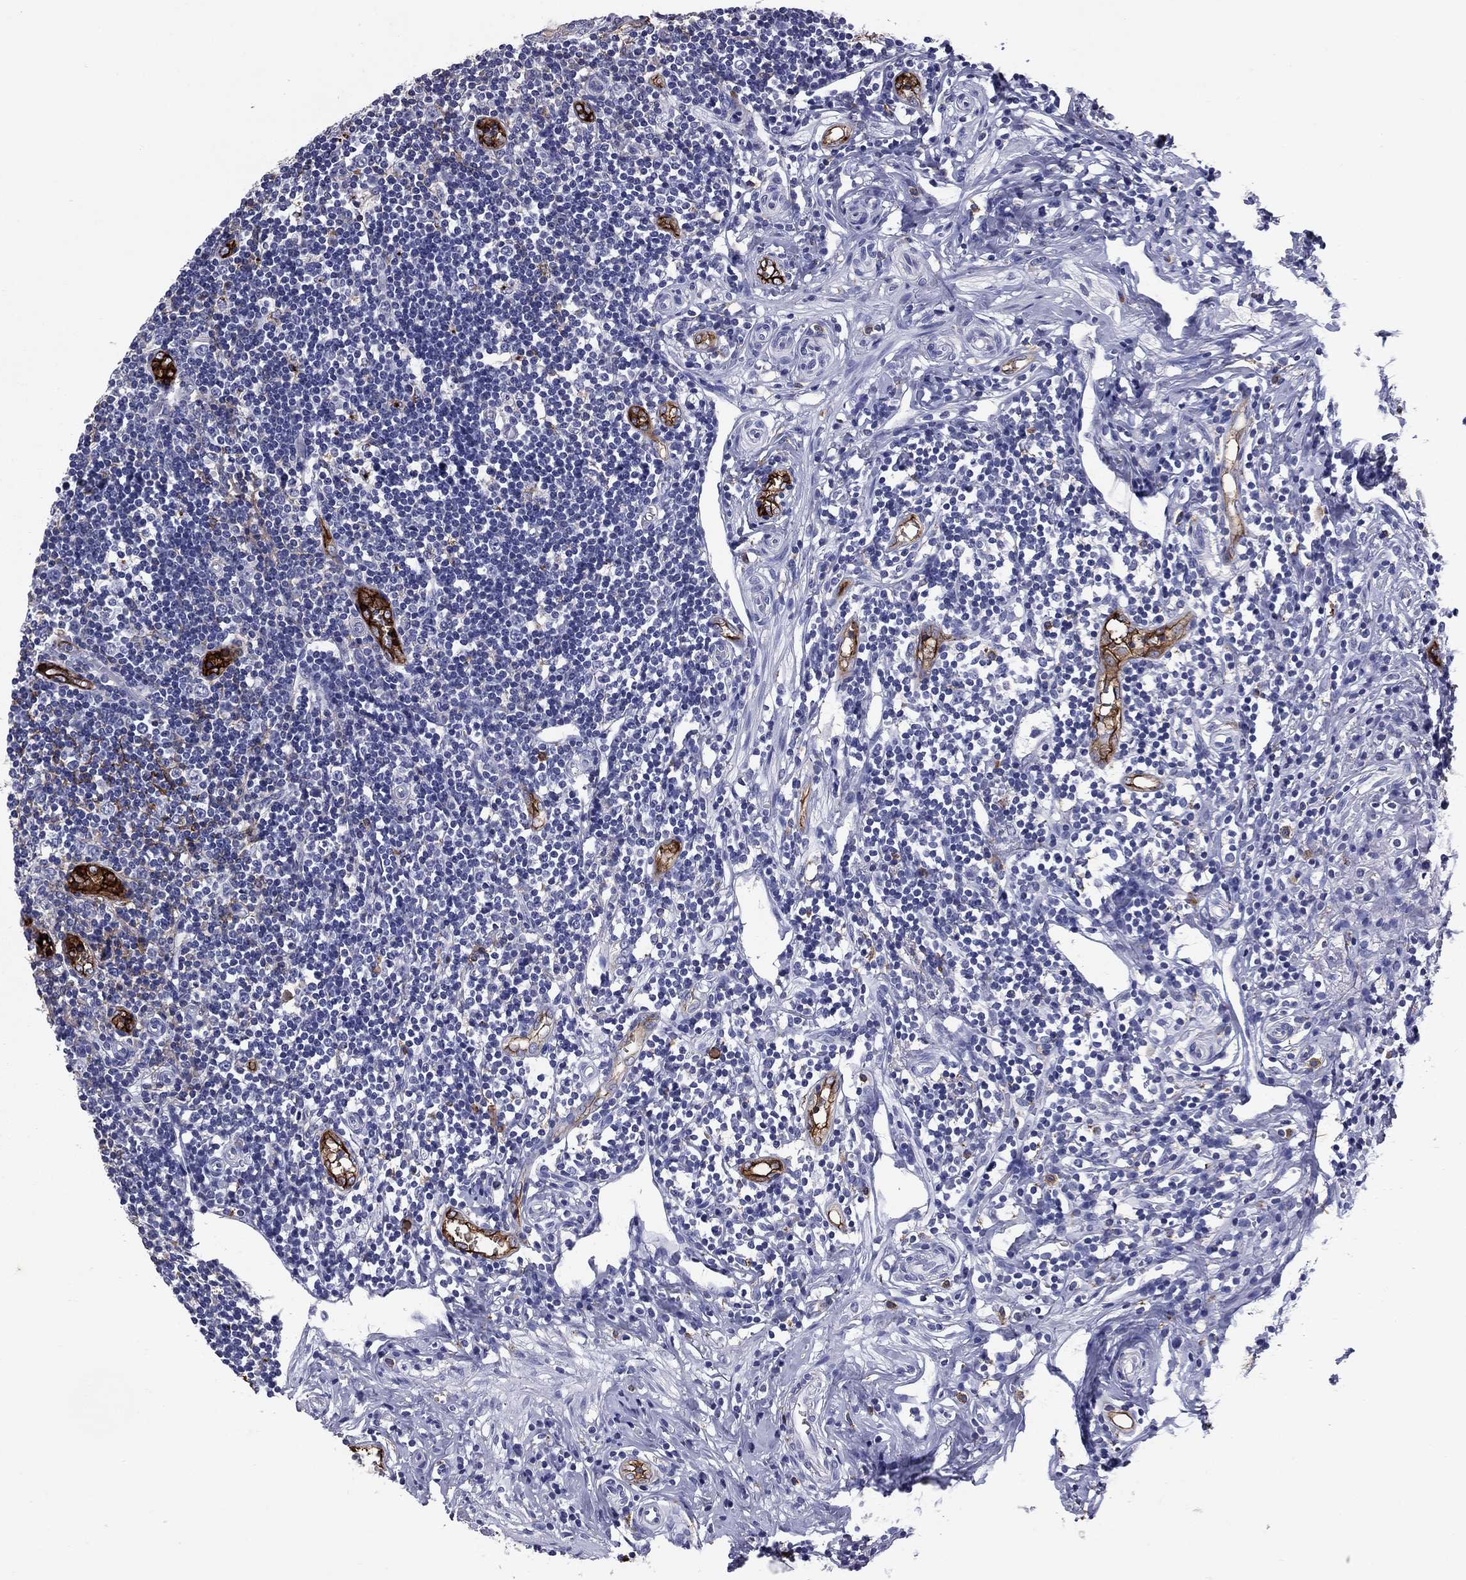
{"staining": {"intensity": "strong", "quantity": "<25%", "location": "cytoplasmic/membranous"}, "tissue": "appendix", "cell_type": "Glandular cells", "image_type": "normal", "snomed": [{"axis": "morphology", "description": "Normal tissue, NOS"}, {"axis": "topography", "description": "Appendix"}], "caption": "Human appendix stained with a brown dye shows strong cytoplasmic/membranous positive staining in approximately <25% of glandular cells.", "gene": "MADCAM1", "patient": {"sex": "female", "age": 23}}